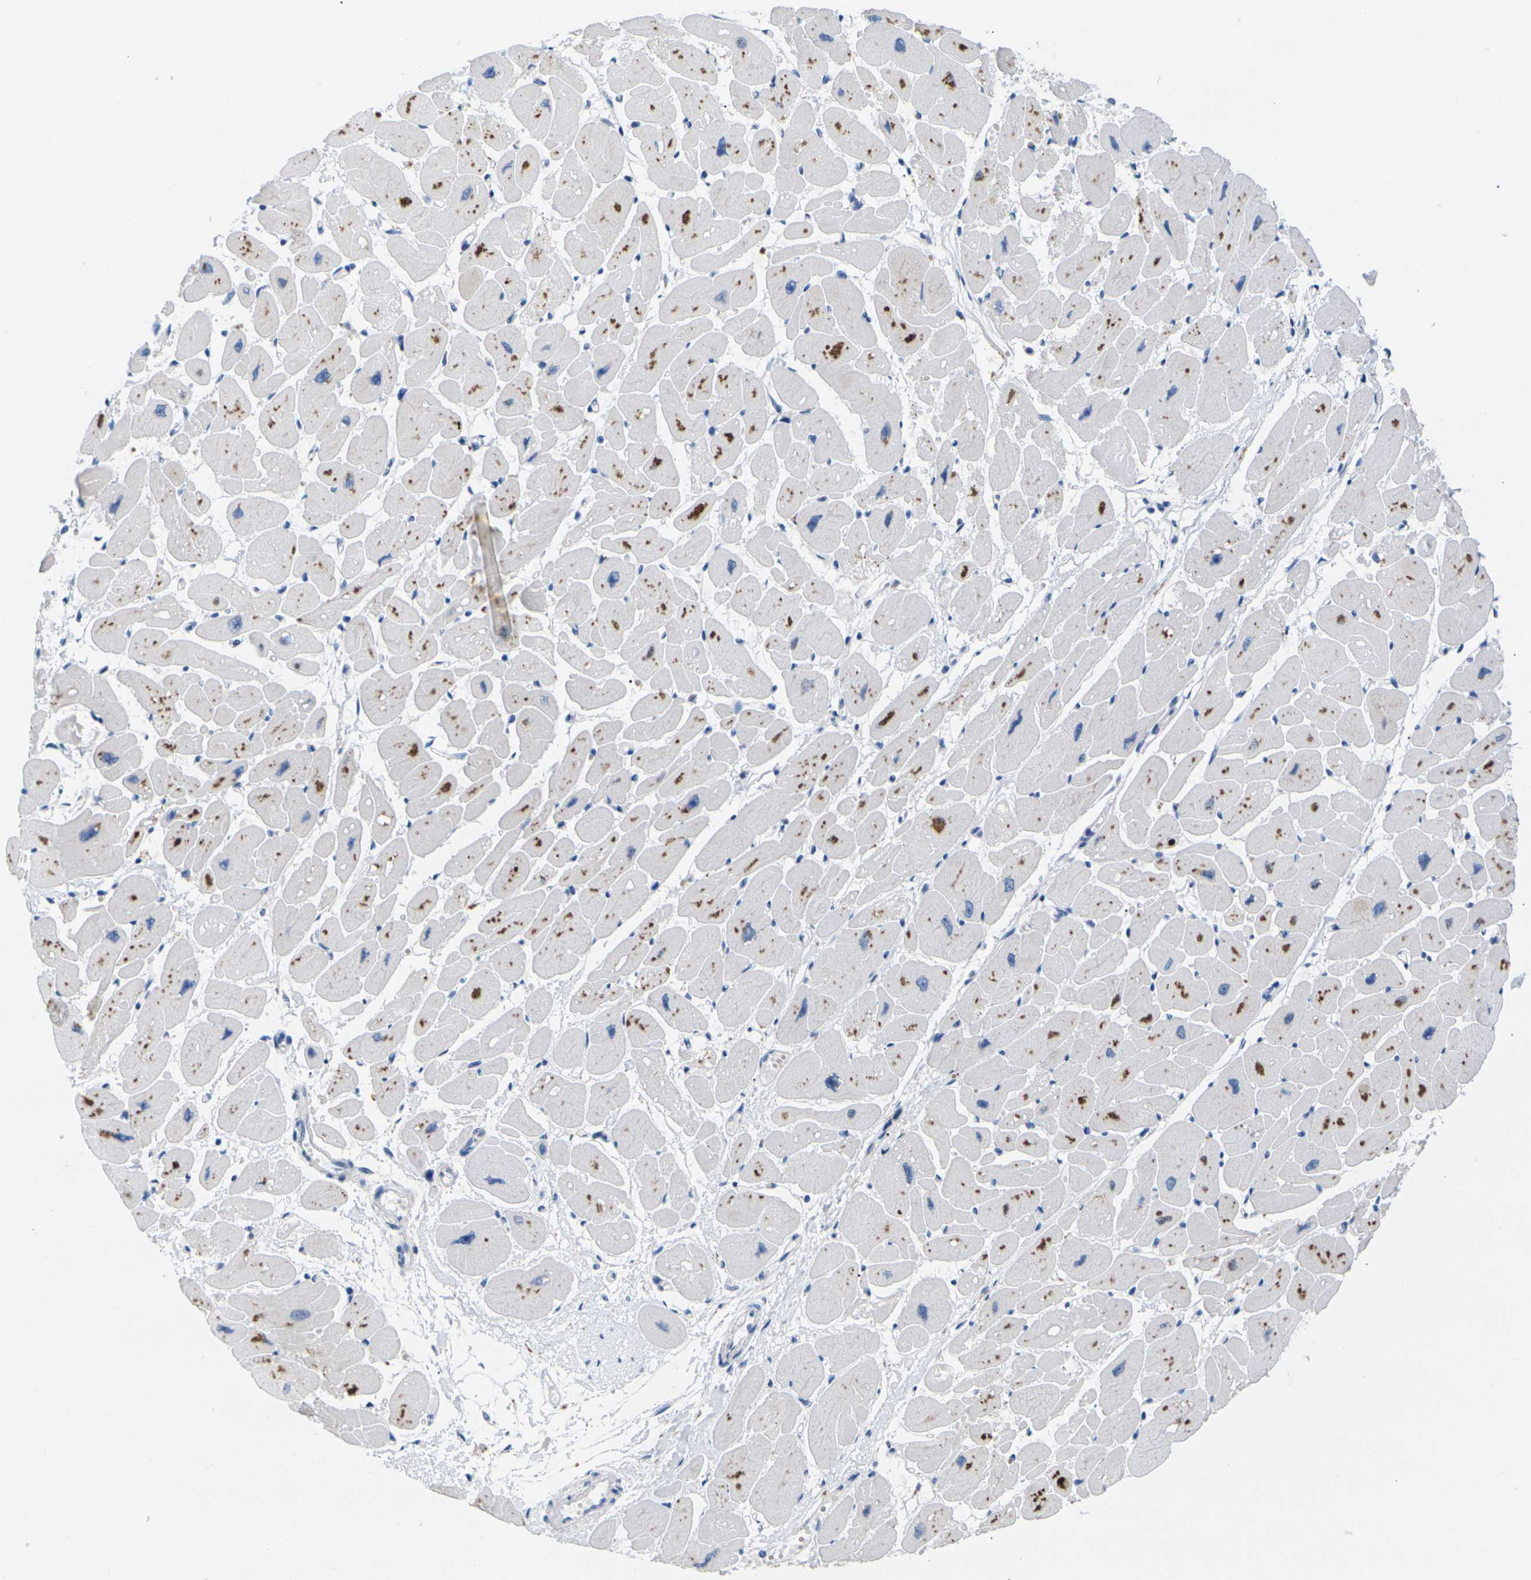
{"staining": {"intensity": "moderate", "quantity": "25%-75%", "location": "cytoplasmic/membranous"}, "tissue": "heart muscle", "cell_type": "Cardiomyocytes", "image_type": "normal", "snomed": [{"axis": "morphology", "description": "Normal tissue, NOS"}, {"axis": "topography", "description": "Heart"}], "caption": "This image exhibits immunohistochemistry (IHC) staining of benign human heart muscle, with medium moderate cytoplasmic/membranous positivity in about 25%-75% of cardiomyocytes.", "gene": "RPS6KA3", "patient": {"sex": "female", "age": 54}}